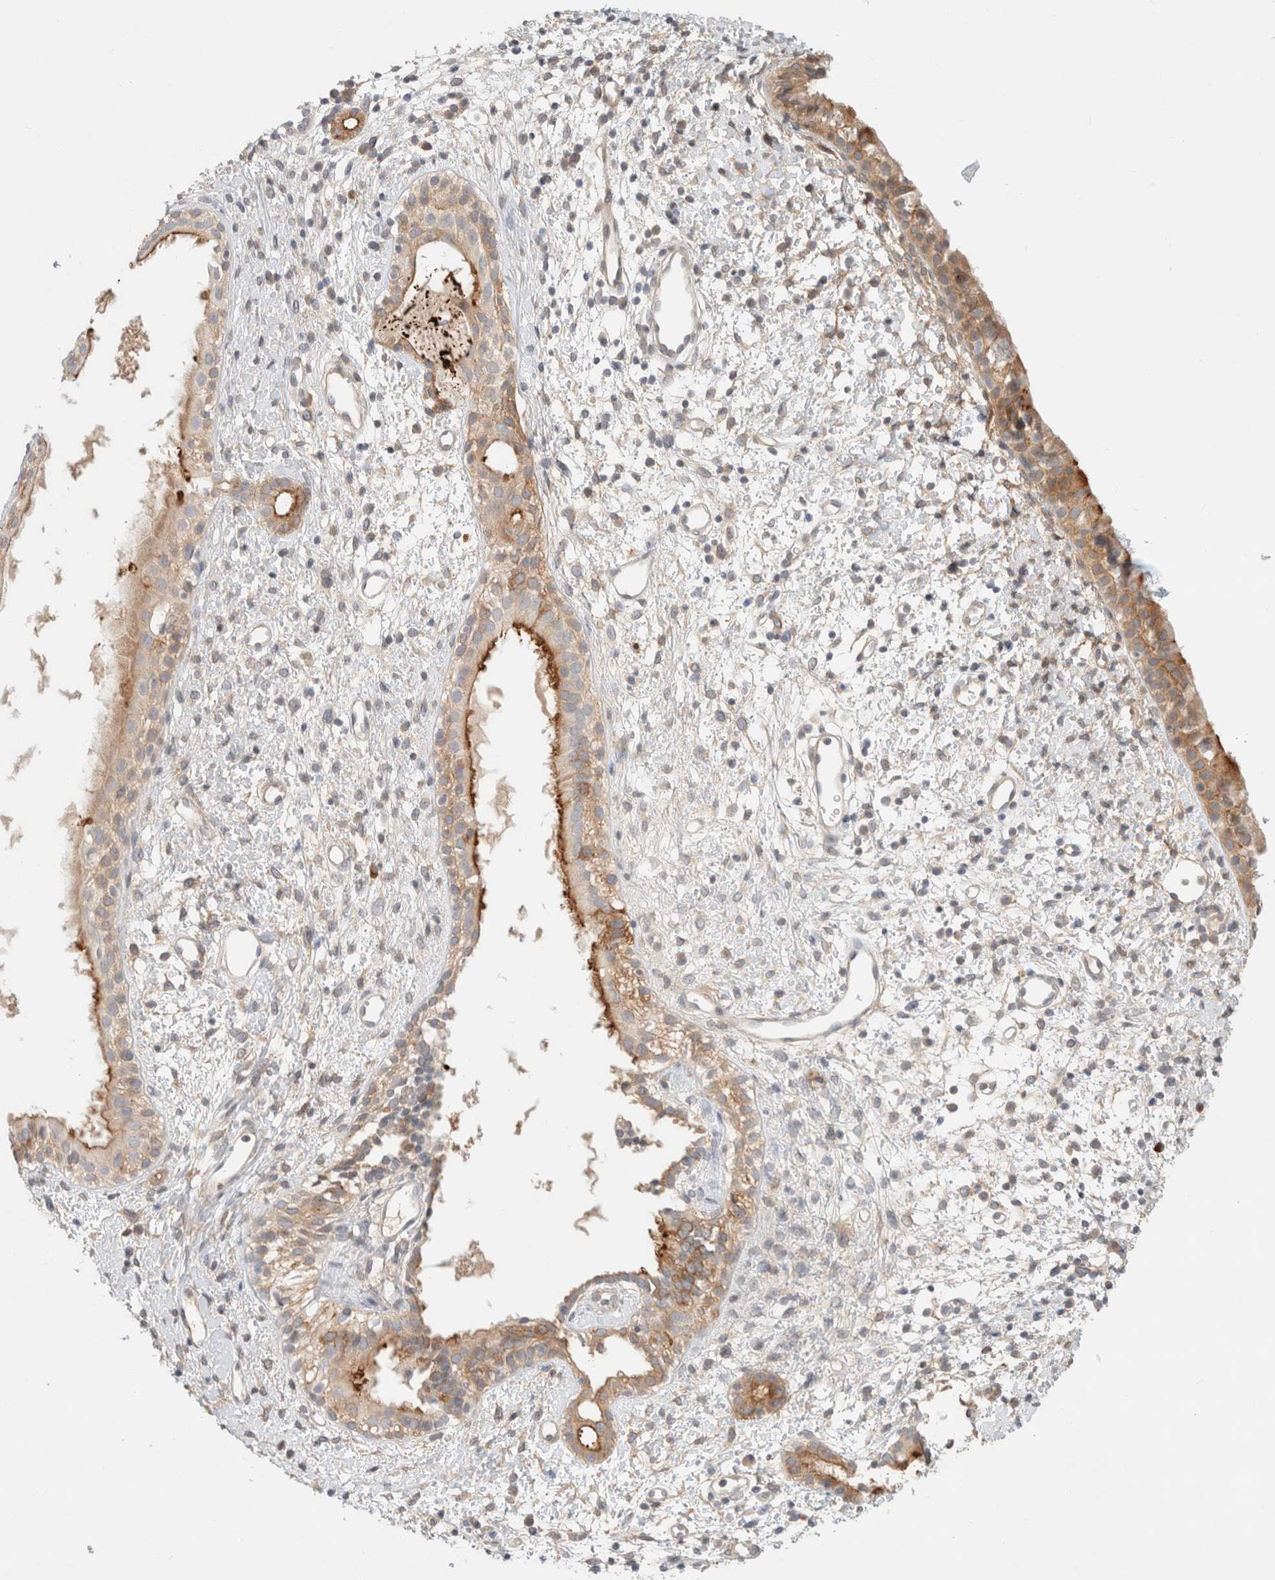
{"staining": {"intensity": "moderate", "quantity": ">75%", "location": "cytoplasmic/membranous"}, "tissue": "nasopharynx", "cell_type": "Respiratory epithelial cells", "image_type": "normal", "snomed": [{"axis": "morphology", "description": "Normal tissue, NOS"}, {"axis": "topography", "description": "Nasopharynx"}], "caption": "Immunohistochemical staining of unremarkable nasopharynx demonstrates medium levels of moderate cytoplasmic/membranous positivity in about >75% of respiratory epithelial cells. (Brightfield microscopy of DAB IHC at high magnification).", "gene": "MARK3", "patient": {"sex": "male", "age": 22}}